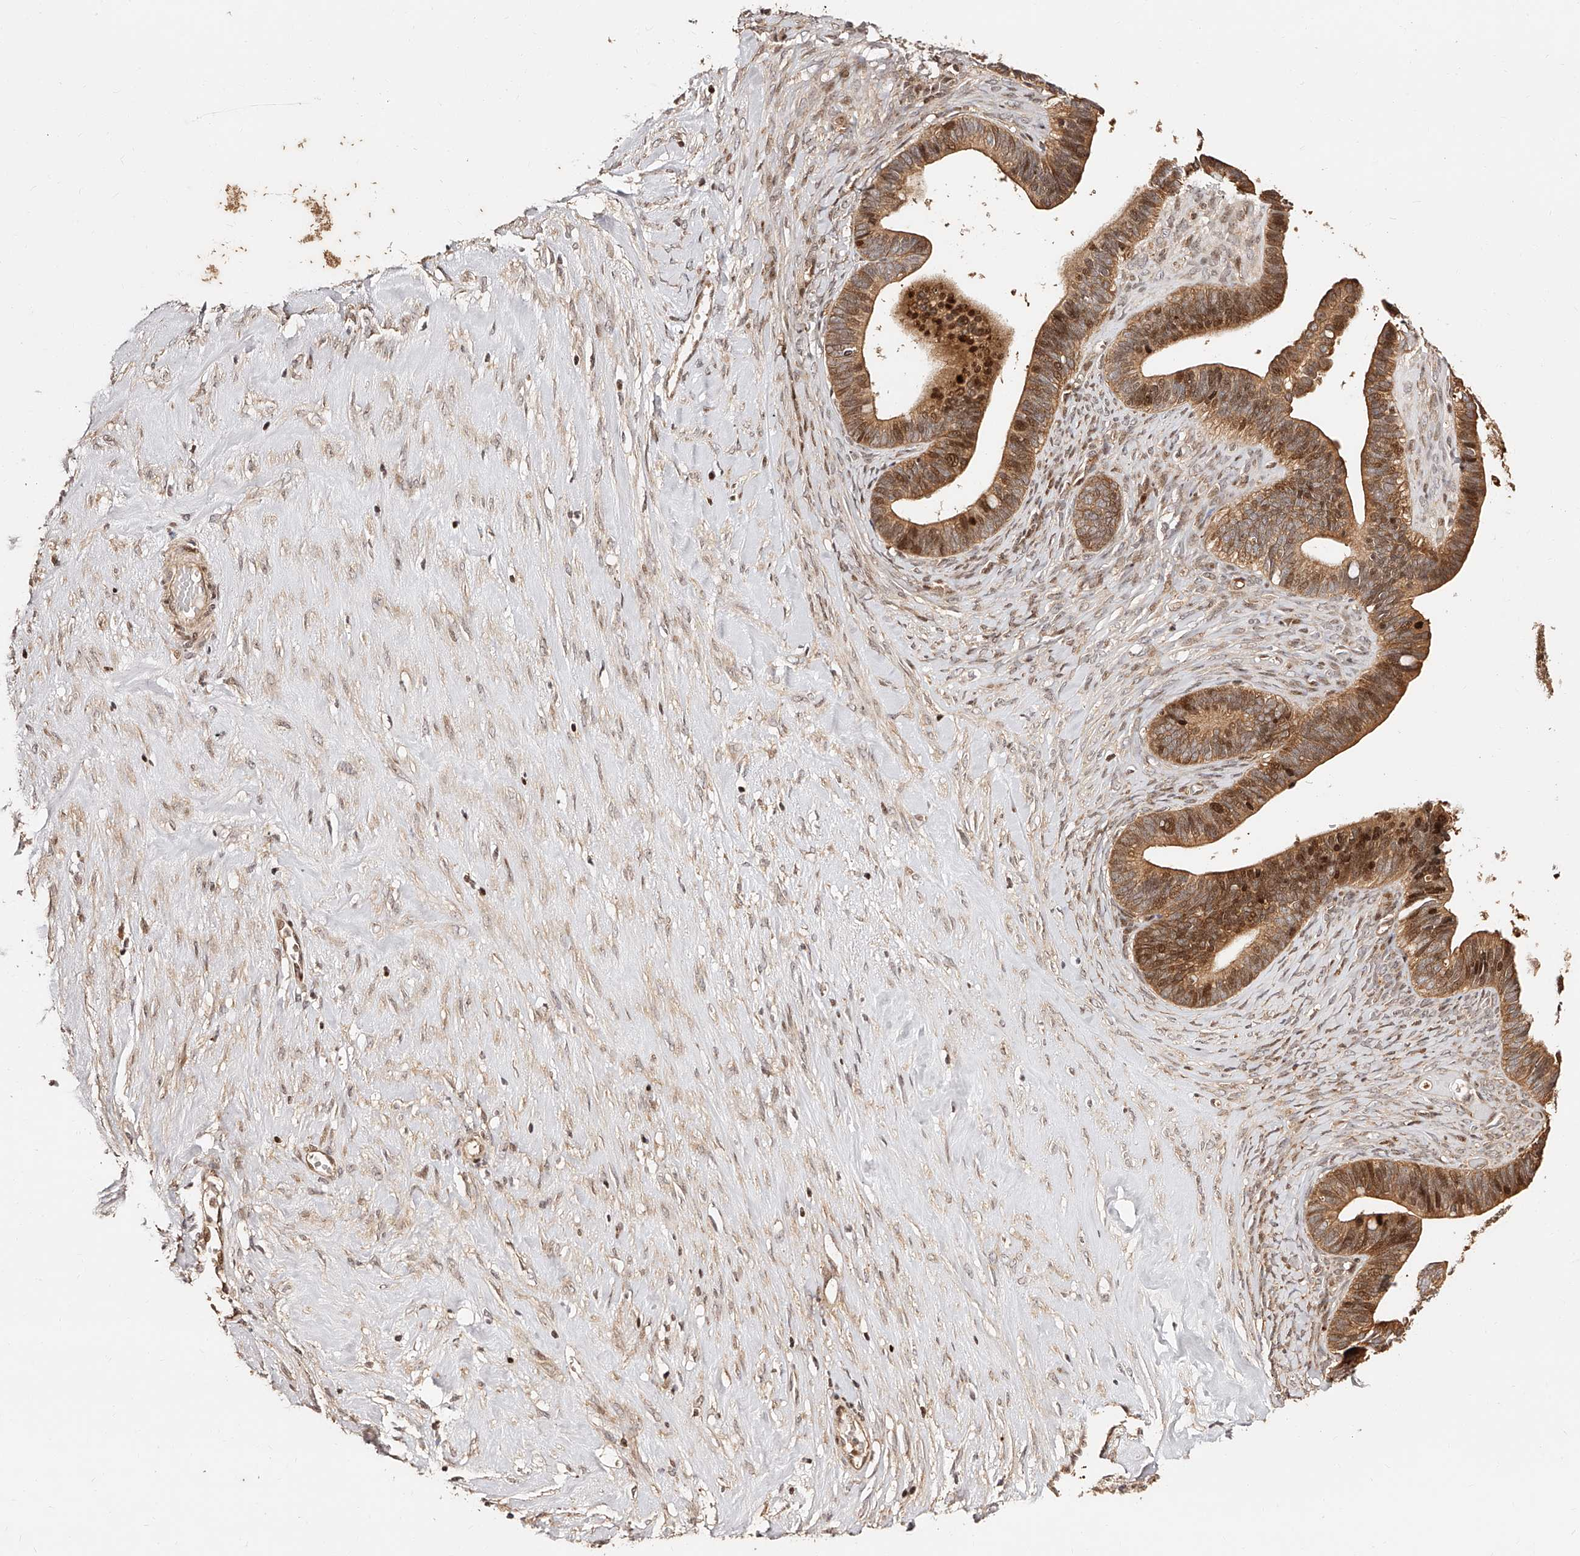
{"staining": {"intensity": "moderate", "quantity": ">75%", "location": "cytoplasmic/membranous,nuclear"}, "tissue": "ovarian cancer", "cell_type": "Tumor cells", "image_type": "cancer", "snomed": [{"axis": "morphology", "description": "Cystadenocarcinoma, serous, NOS"}, {"axis": "topography", "description": "Ovary"}], "caption": "There is medium levels of moderate cytoplasmic/membranous and nuclear staining in tumor cells of ovarian cancer (serous cystadenocarcinoma), as demonstrated by immunohistochemical staining (brown color).", "gene": "PFDN2", "patient": {"sex": "female", "age": 56}}